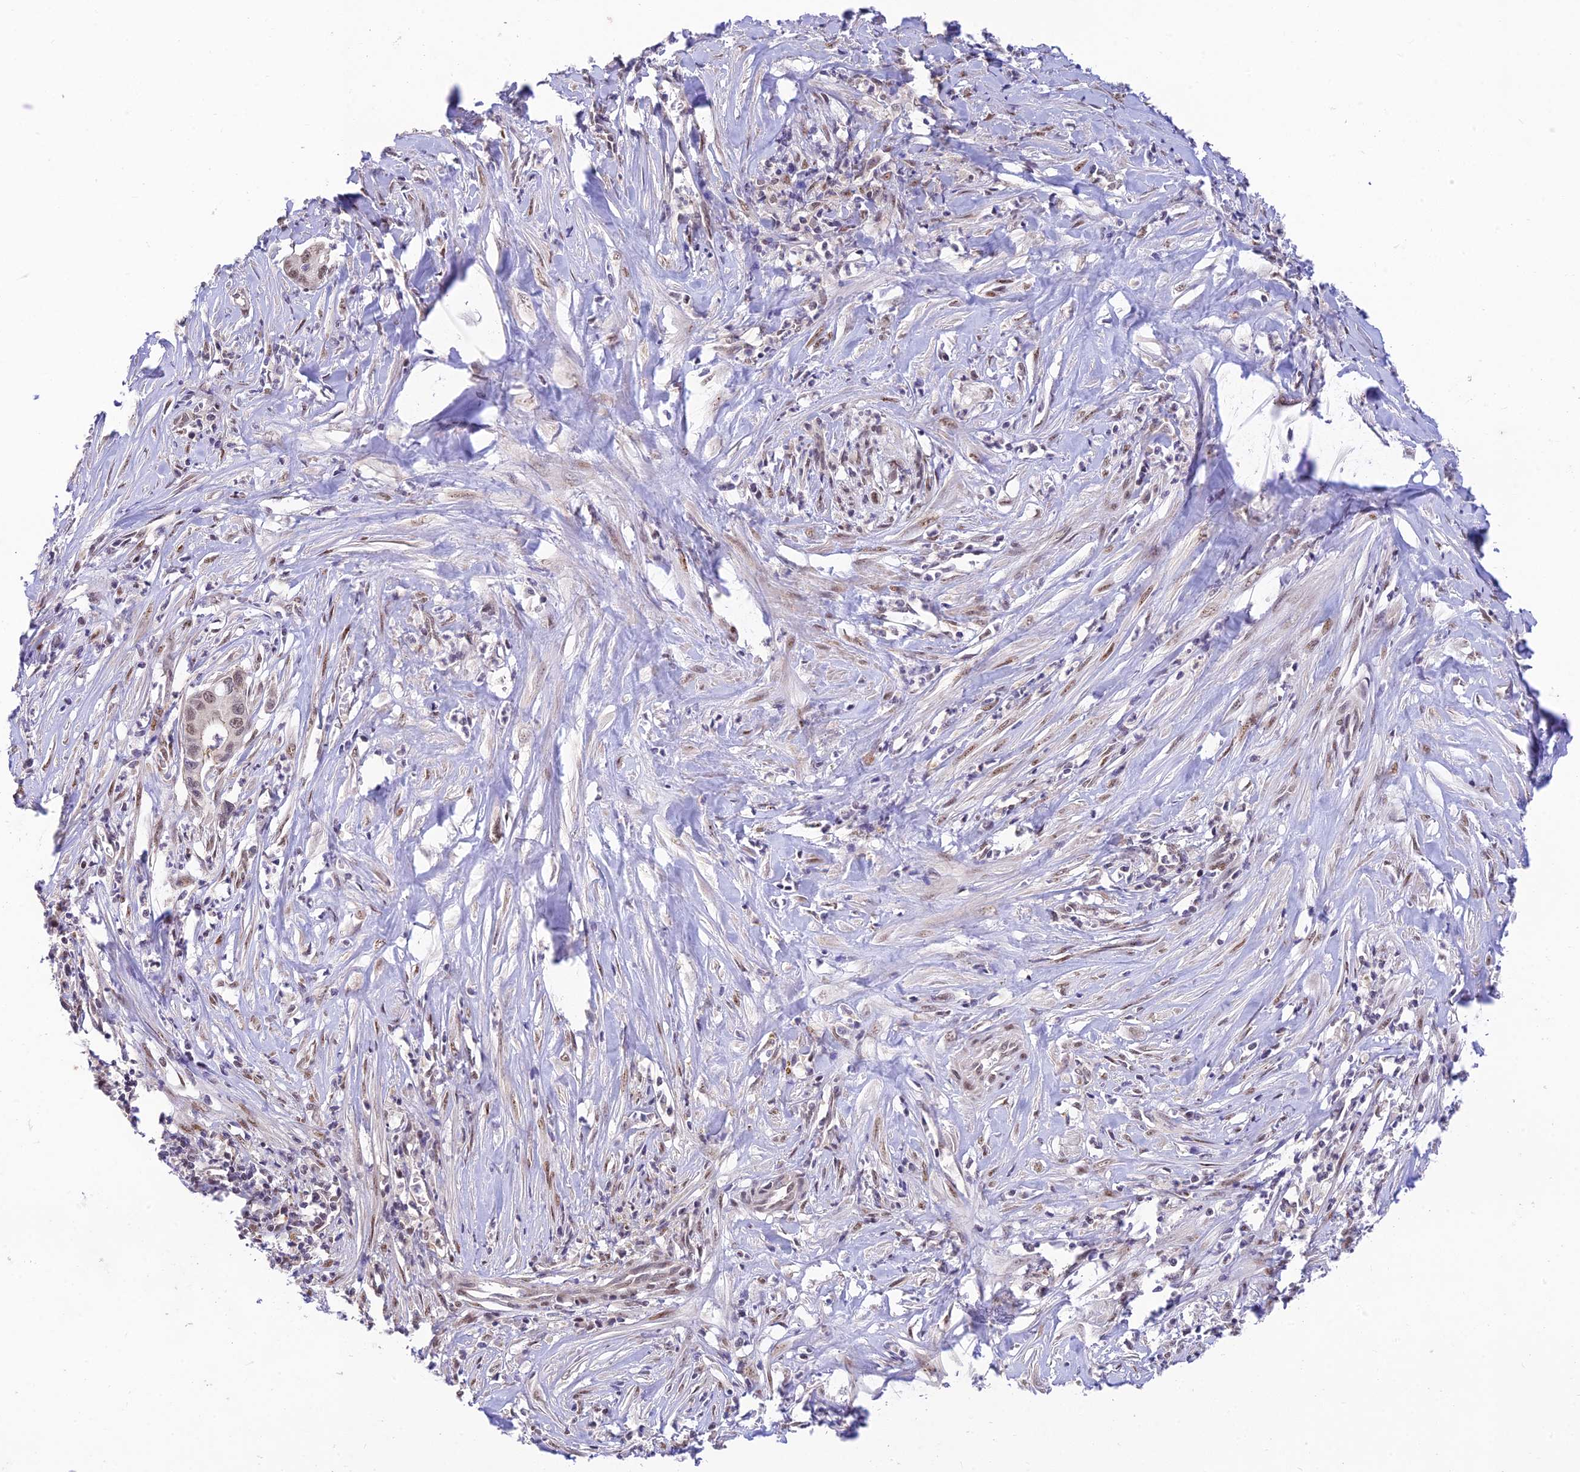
{"staining": {"intensity": "weak", "quantity": "<25%", "location": "nuclear"}, "tissue": "pancreatic cancer", "cell_type": "Tumor cells", "image_type": "cancer", "snomed": [{"axis": "morphology", "description": "Adenocarcinoma, NOS"}, {"axis": "topography", "description": "Pancreas"}], "caption": "This is an immunohistochemistry image of adenocarcinoma (pancreatic). There is no staining in tumor cells.", "gene": "MICOS13", "patient": {"sex": "male", "age": 73}}